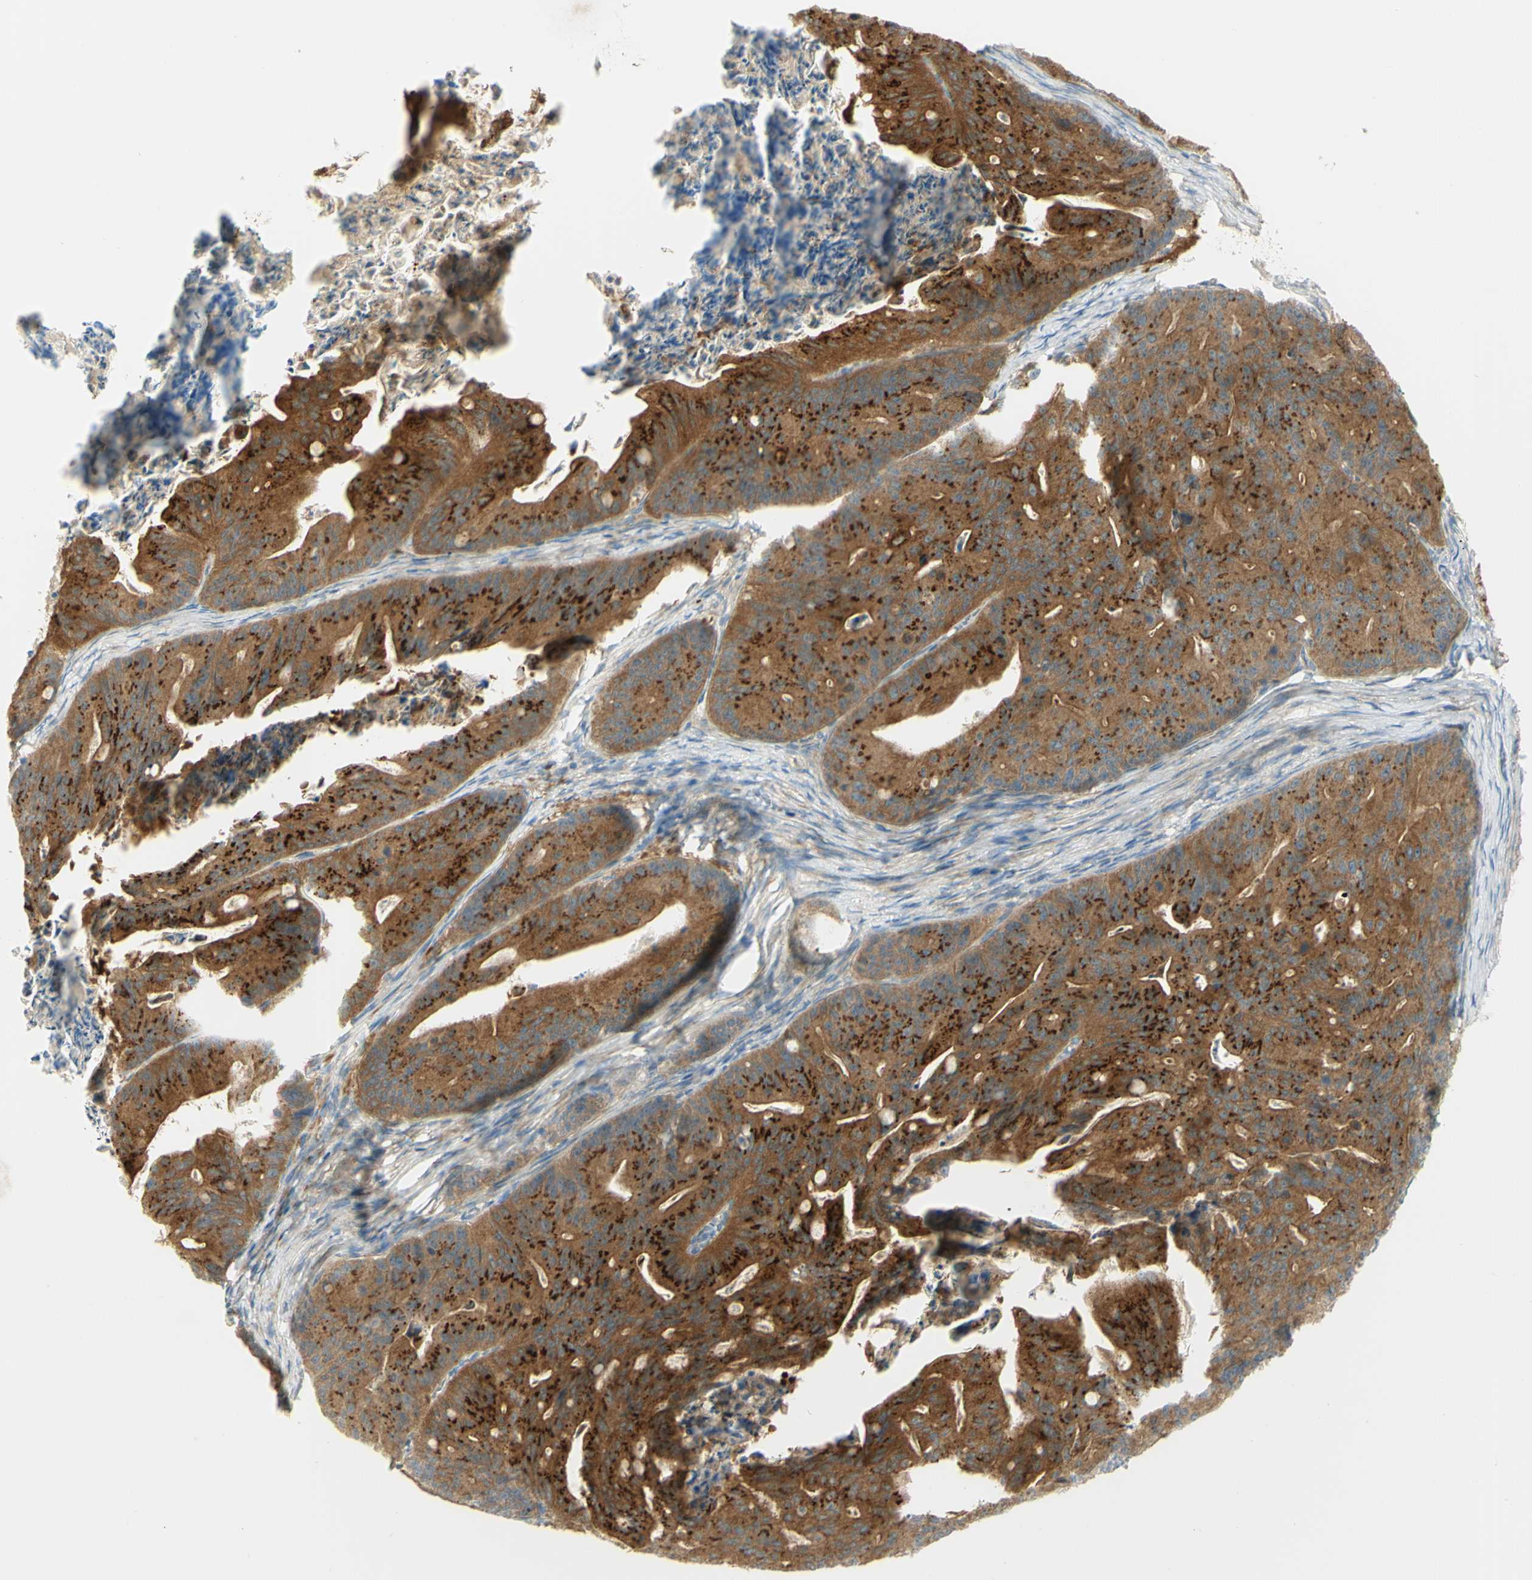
{"staining": {"intensity": "strong", "quantity": ">75%", "location": "cytoplasmic/membranous"}, "tissue": "ovarian cancer", "cell_type": "Tumor cells", "image_type": "cancer", "snomed": [{"axis": "morphology", "description": "Cystadenocarcinoma, mucinous, NOS"}, {"axis": "topography", "description": "Ovary"}], "caption": "Human ovarian mucinous cystadenocarcinoma stained with a brown dye exhibits strong cytoplasmic/membranous positive expression in approximately >75% of tumor cells.", "gene": "GCNT3", "patient": {"sex": "female", "age": 37}}